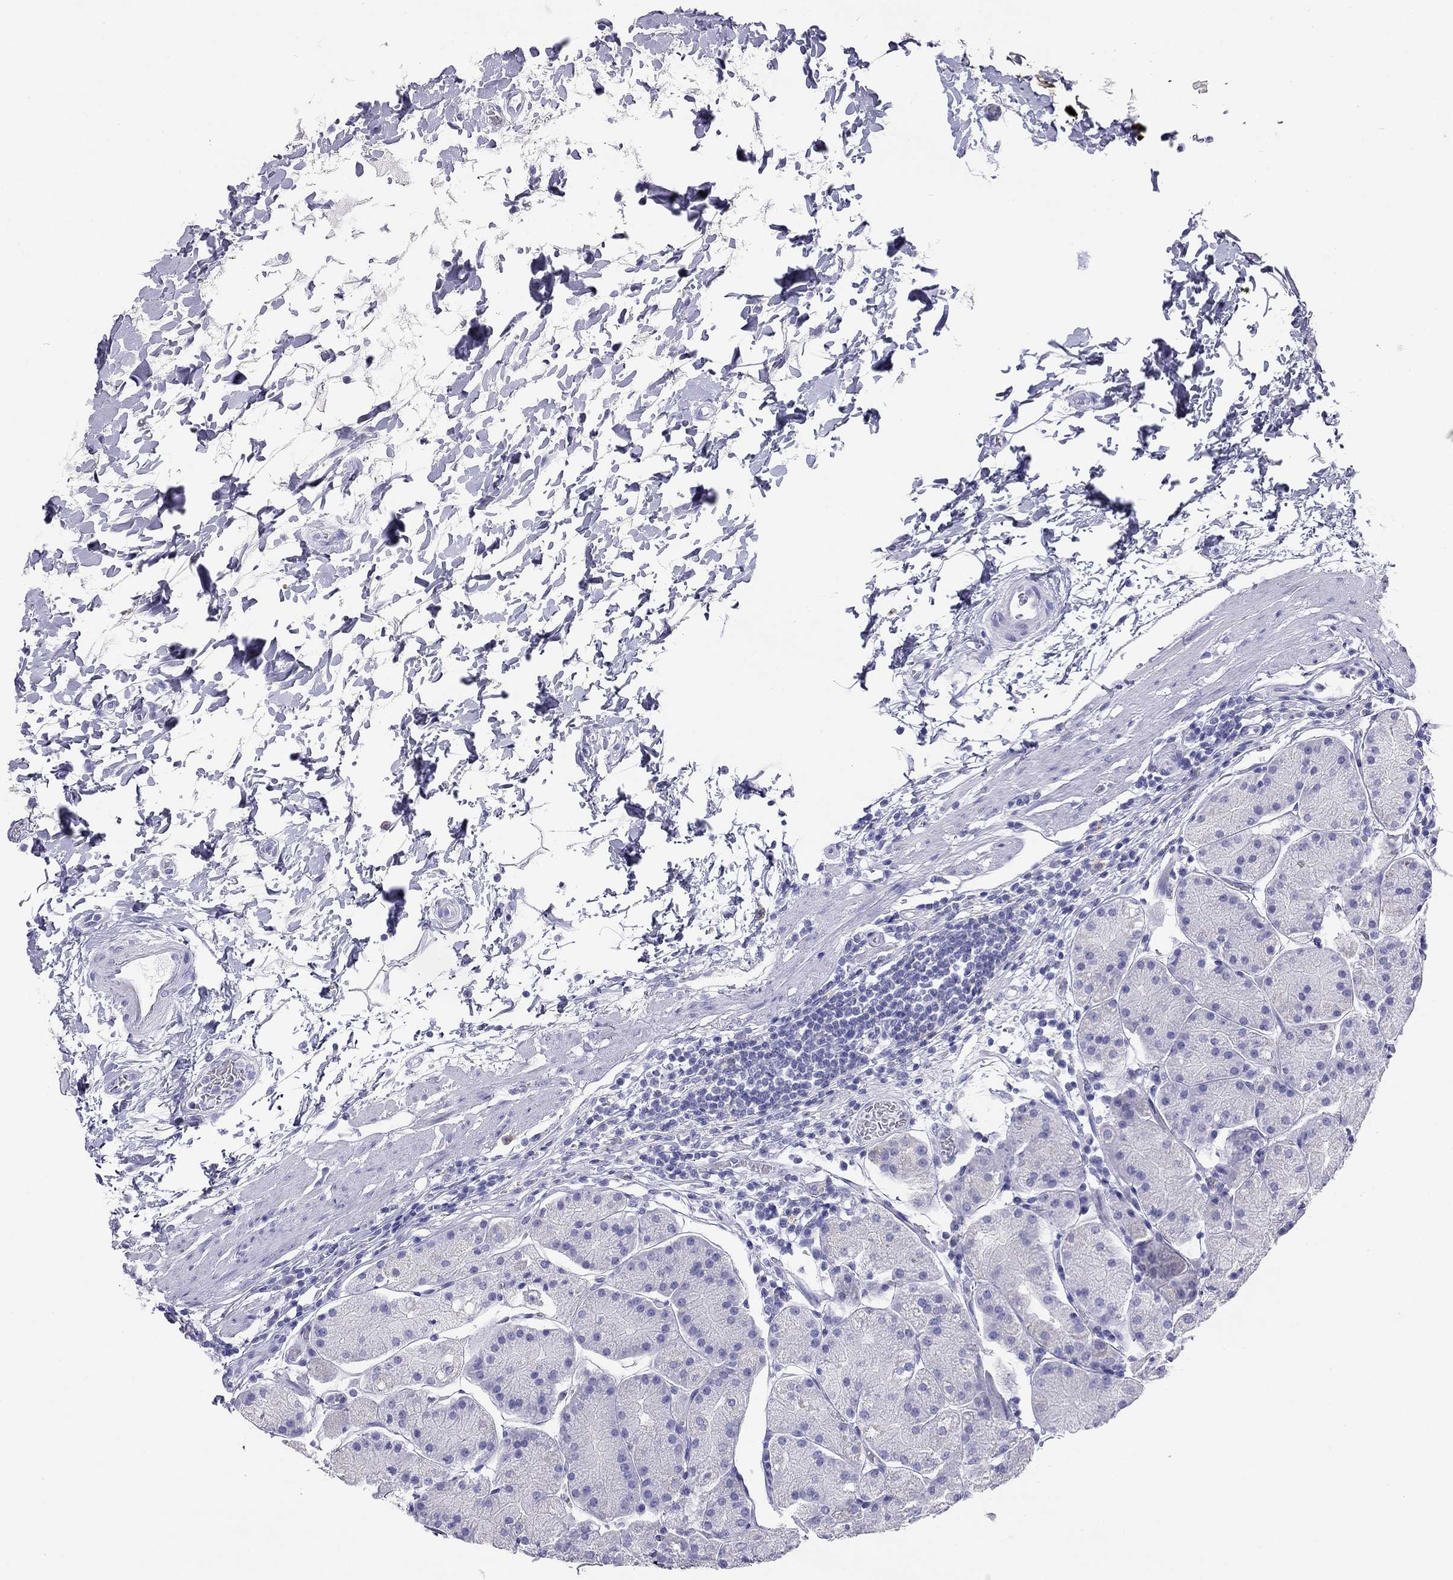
{"staining": {"intensity": "negative", "quantity": "none", "location": "none"}, "tissue": "stomach", "cell_type": "Glandular cells", "image_type": "normal", "snomed": [{"axis": "morphology", "description": "Normal tissue, NOS"}, {"axis": "topography", "description": "Stomach"}], "caption": "This is an IHC histopathology image of unremarkable human stomach. There is no expression in glandular cells.", "gene": "HLA", "patient": {"sex": "male", "age": 54}}